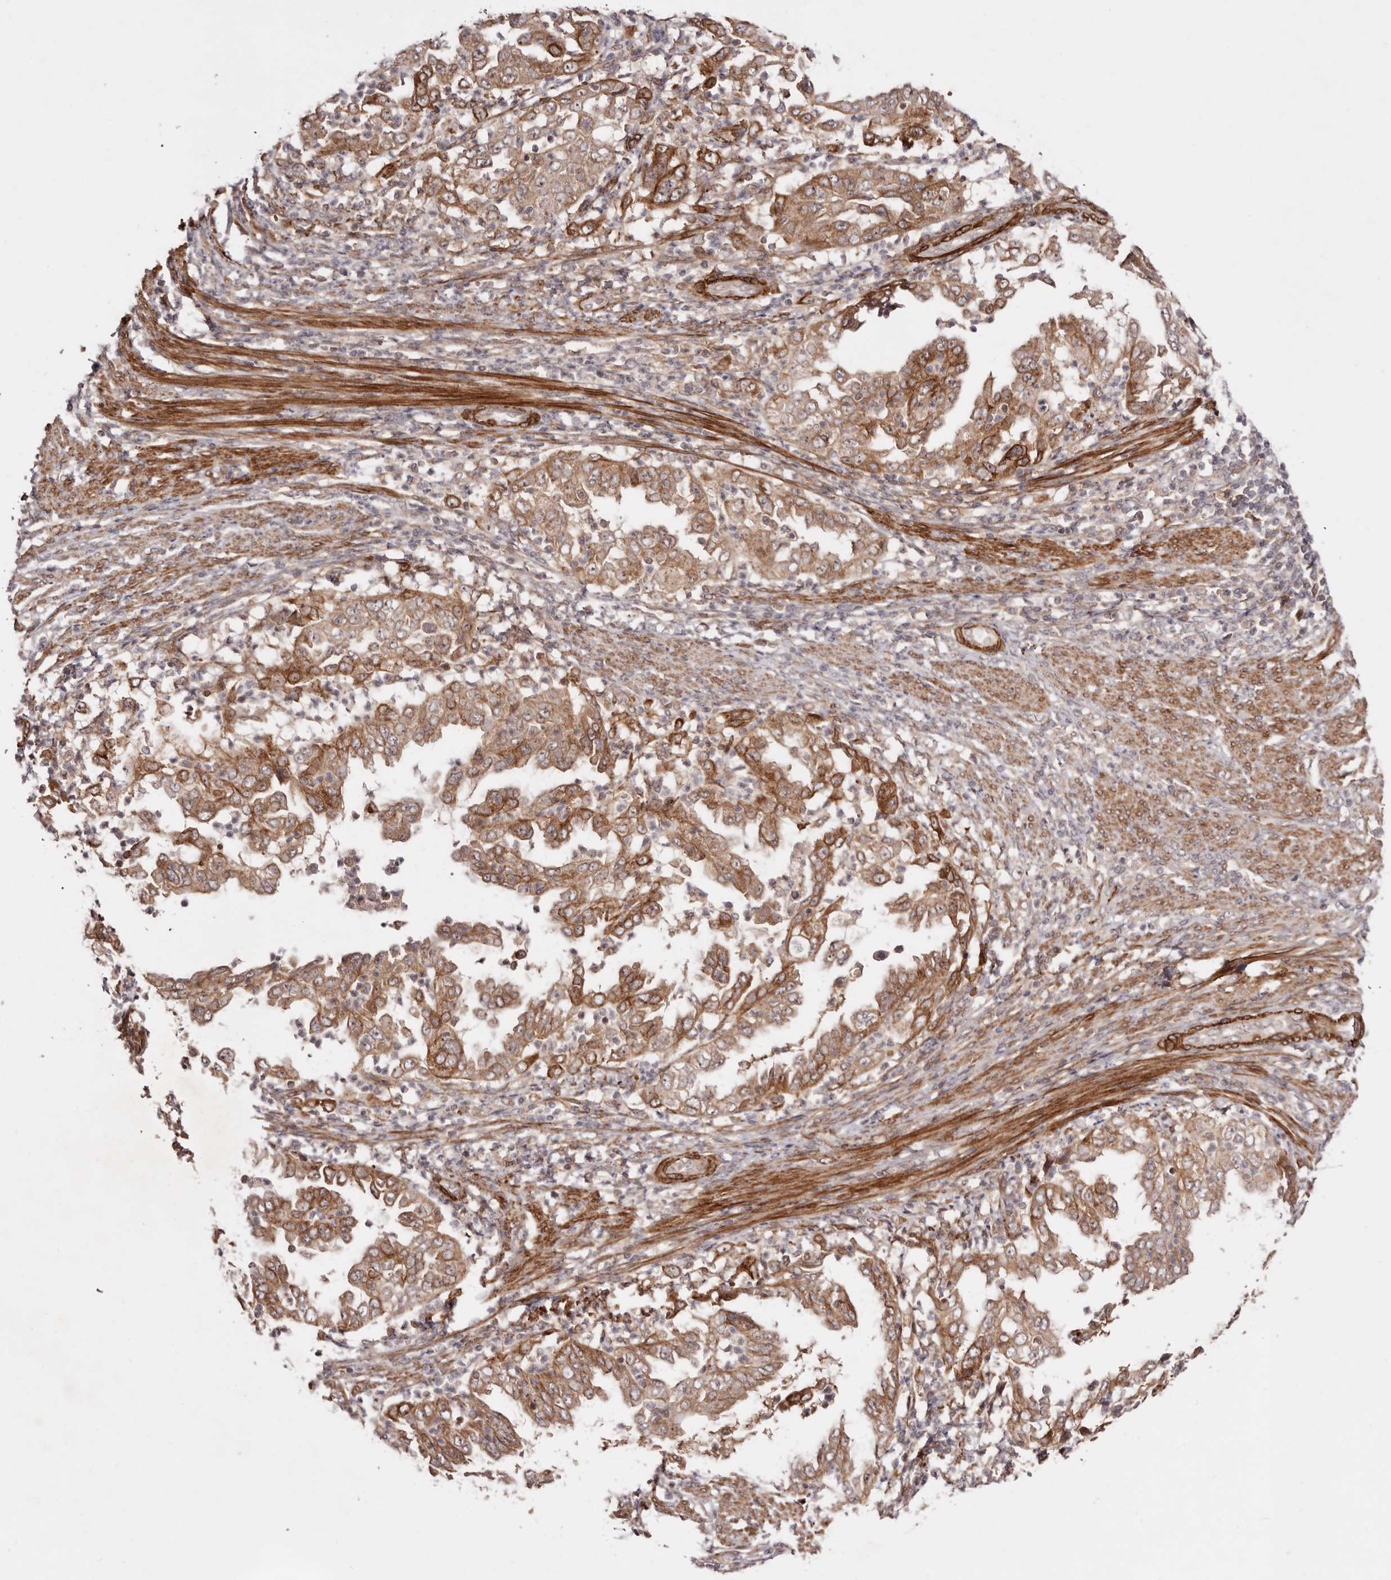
{"staining": {"intensity": "moderate", "quantity": ">75%", "location": "cytoplasmic/membranous"}, "tissue": "endometrial cancer", "cell_type": "Tumor cells", "image_type": "cancer", "snomed": [{"axis": "morphology", "description": "Adenocarcinoma, NOS"}, {"axis": "topography", "description": "Endometrium"}], "caption": "This is a photomicrograph of immunohistochemistry staining of endometrial cancer, which shows moderate expression in the cytoplasmic/membranous of tumor cells.", "gene": "MICAL2", "patient": {"sex": "female", "age": 85}}